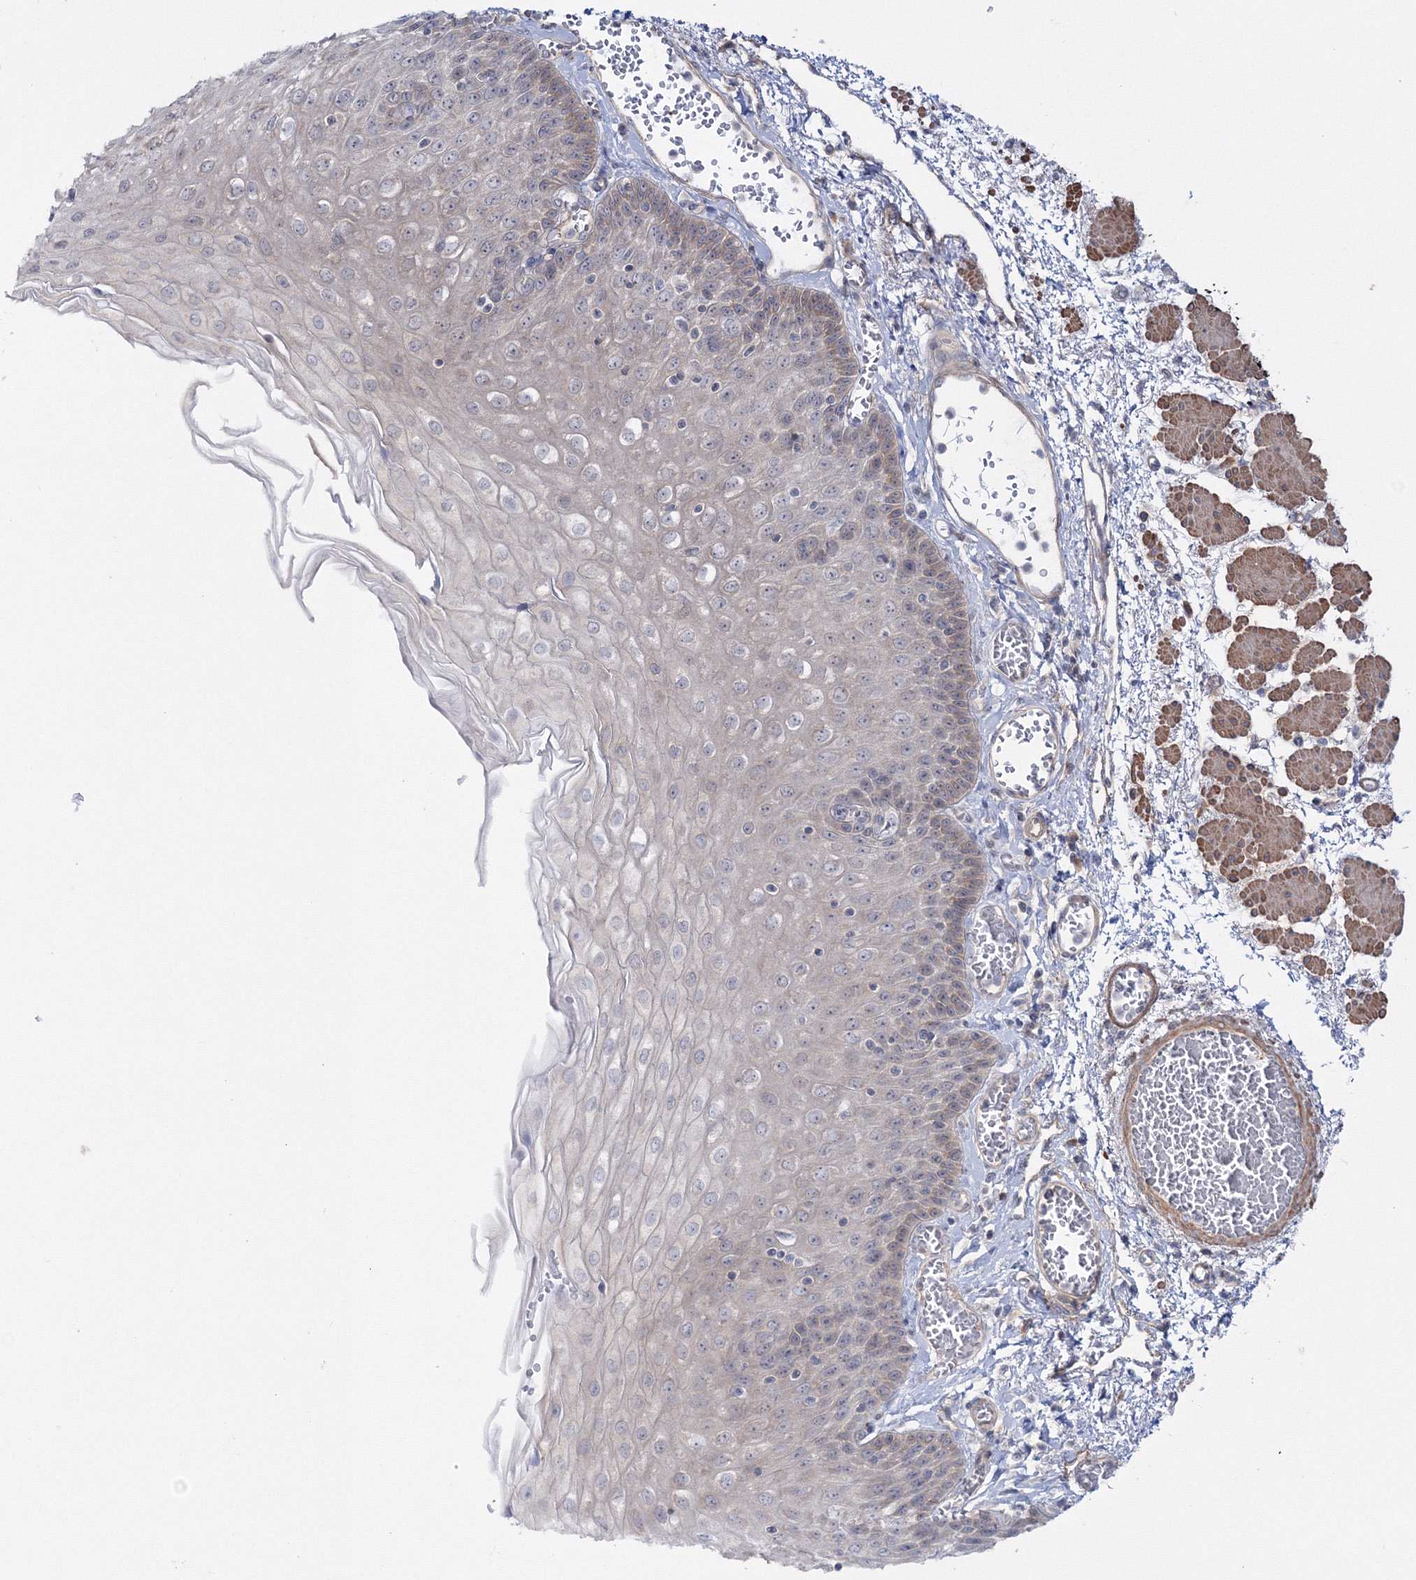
{"staining": {"intensity": "moderate", "quantity": "<25%", "location": "cytoplasmic/membranous"}, "tissue": "esophagus", "cell_type": "Squamous epithelial cells", "image_type": "normal", "snomed": [{"axis": "morphology", "description": "Normal tissue, NOS"}, {"axis": "topography", "description": "Esophagus"}], "caption": "This histopathology image exhibits immunohistochemistry staining of benign human esophagus, with low moderate cytoplasmic/membranous positivity in approximately <25% of squamous epithelial cells.", "gene": "IPMK", "patient": {"sex": "male", "age": 81}}